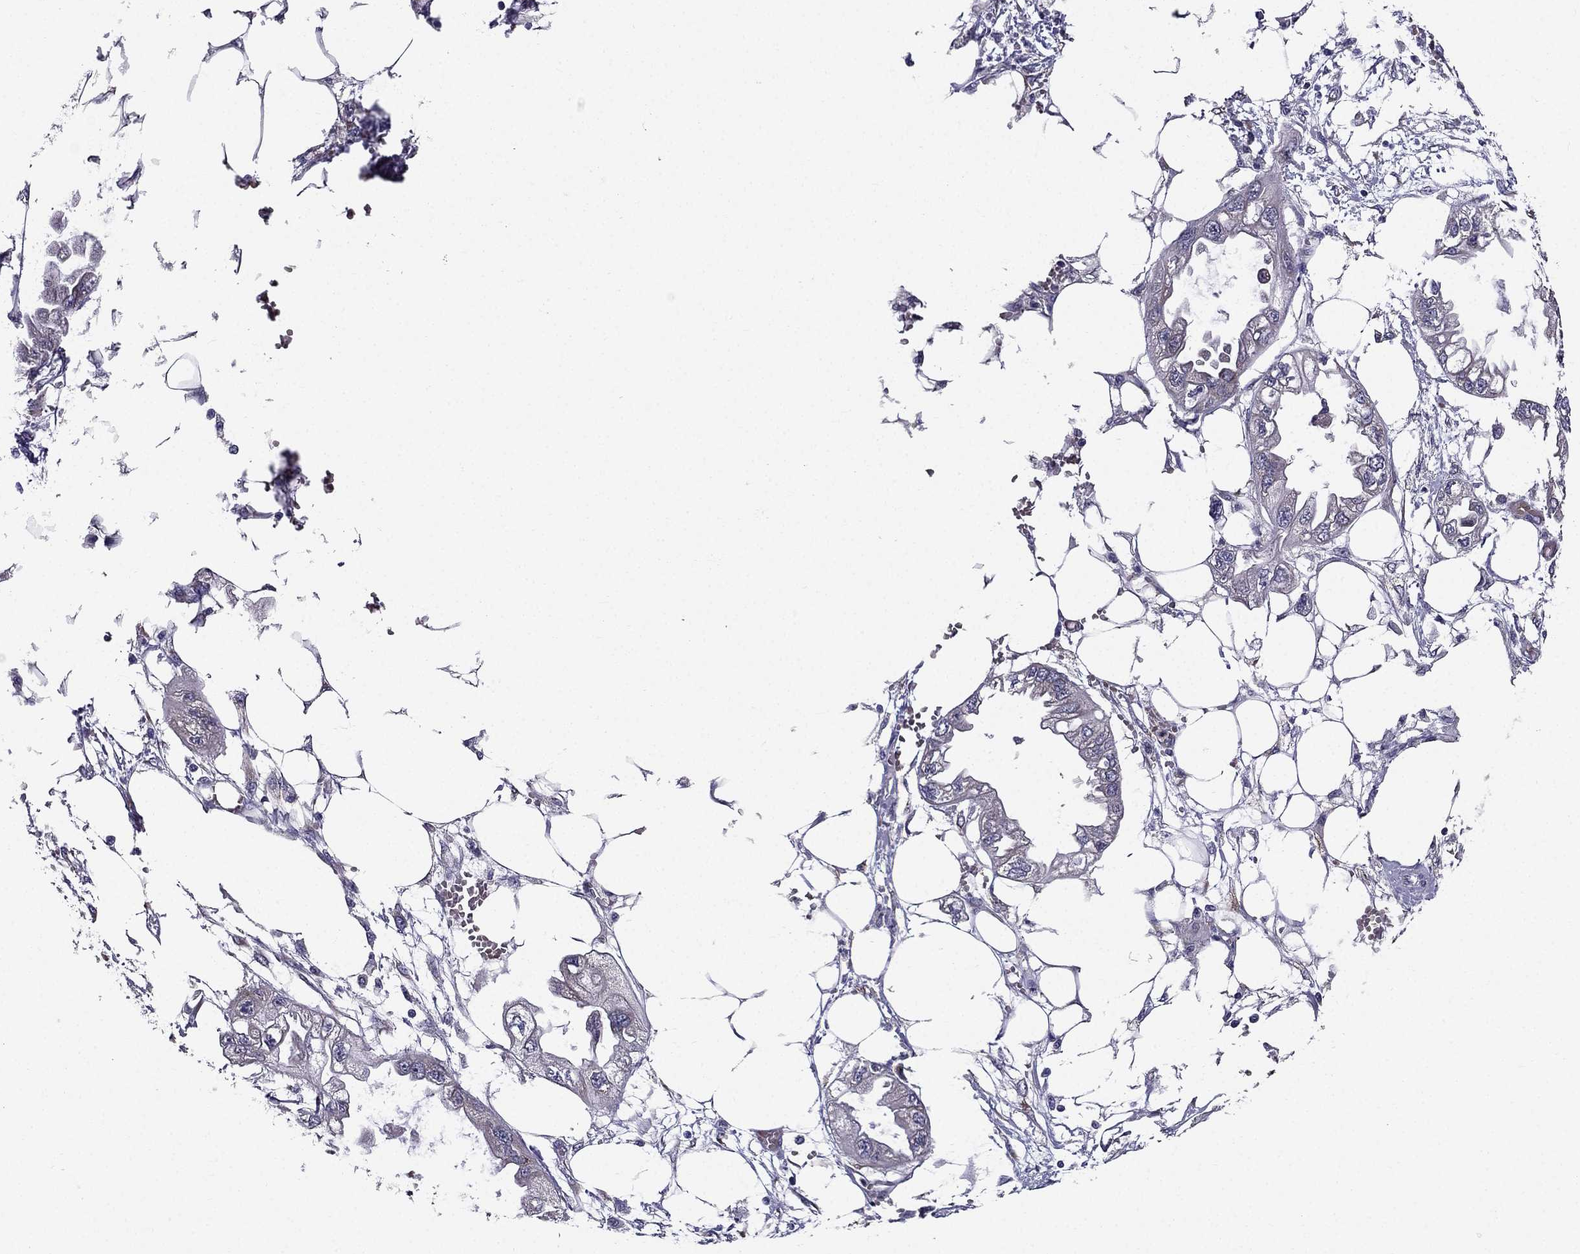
{"staining": {"intensity": "weak", "quantity": "<25%", "location": "cytoplasmic/membranous"}, "tissue": "endometrial cancer", "cell_type": "Tumor cells", "image_type": "cancer", "snomed": [{"axis": "morphology", "description": "Adenocarcinoma, NOS"}, {"axis": "morphology", "description": "Adenocarcinoma, metastatic, NOS"}, {"axis": "topography", "description": "Adipose tissue"}, {"axis": "topography", "description": "Endometrium"}], "caption": "Tumor cells show no significant protein staining in endometrial cancer (adenocarcinoma).", "gene": "ARHGEF28", "patient": {"sex": "female", "age": 67}}